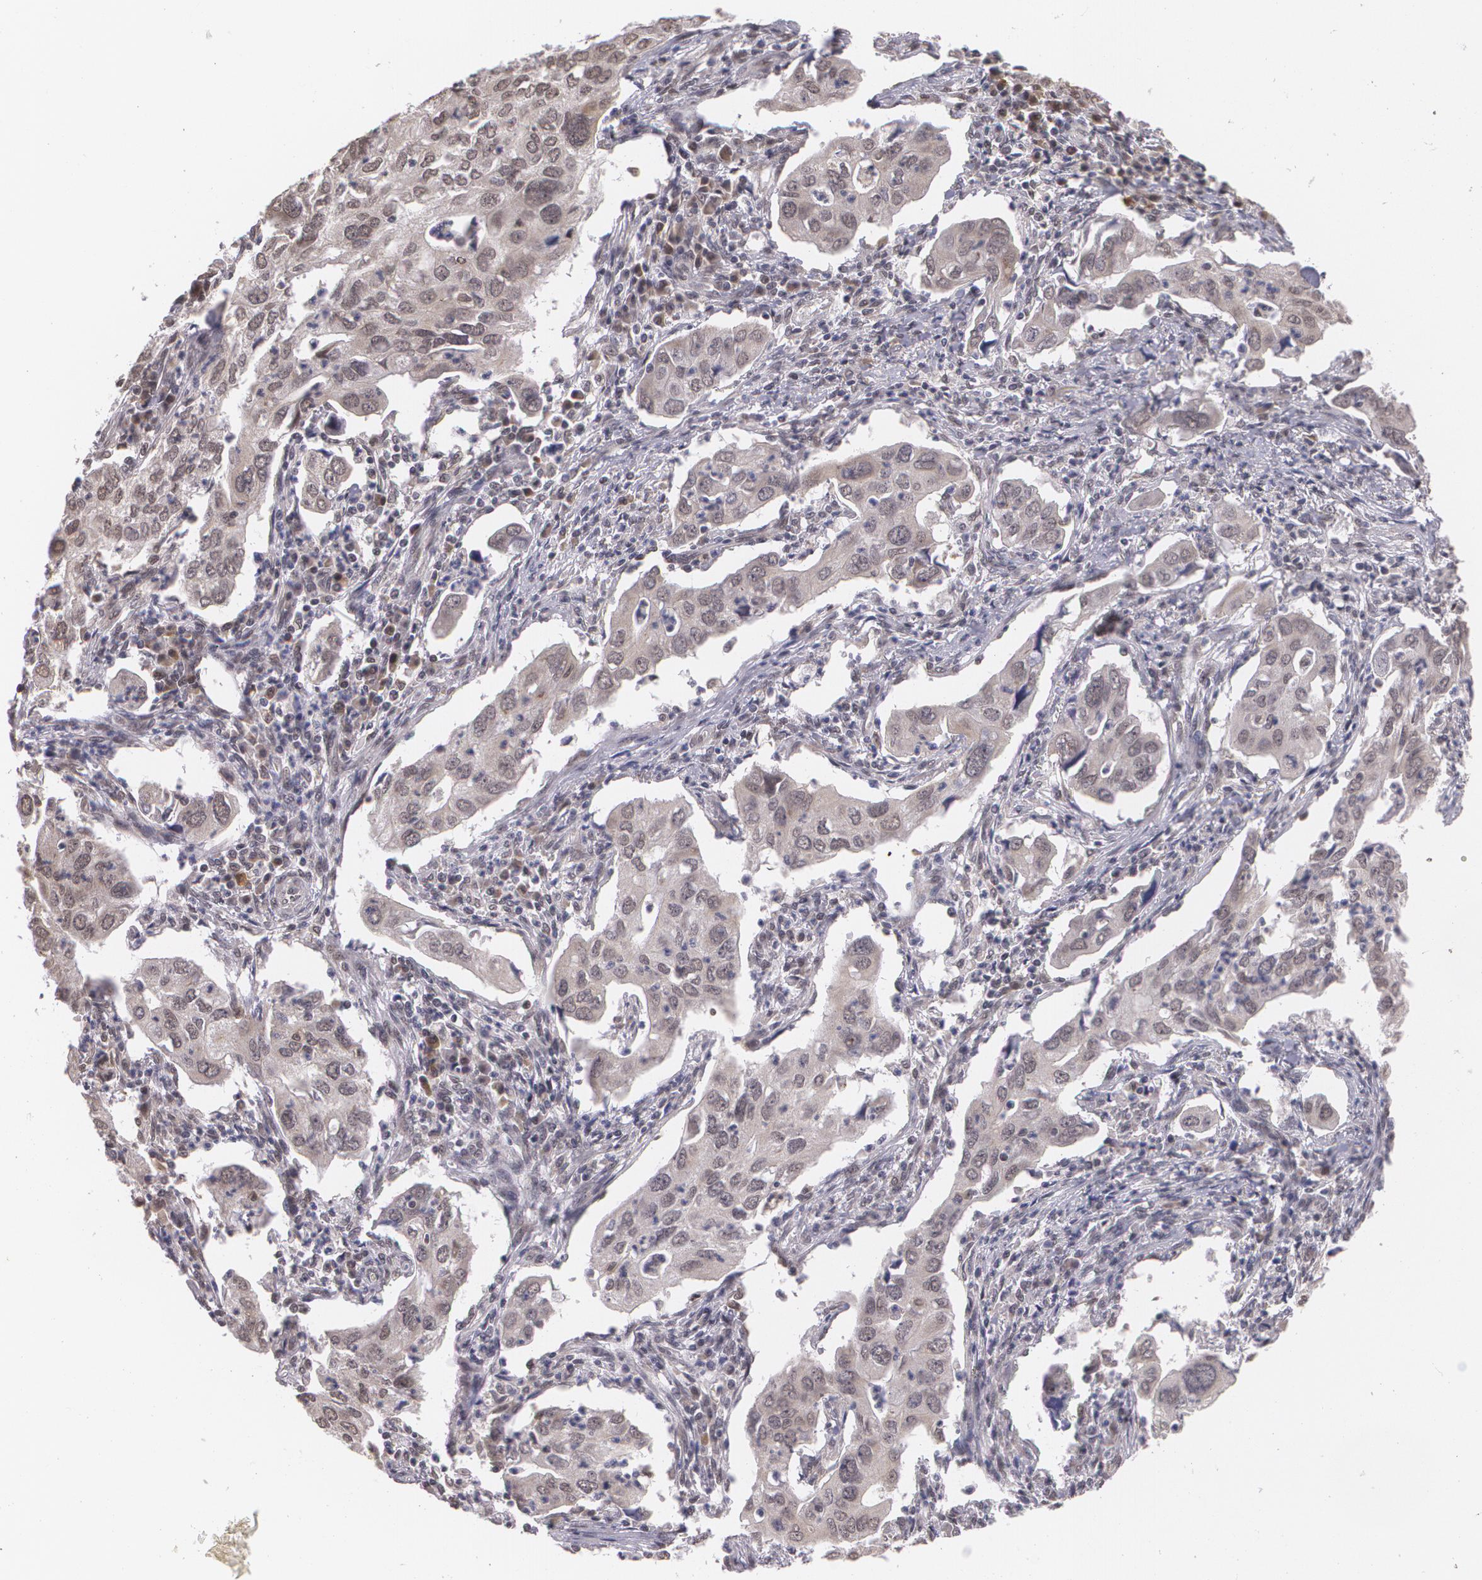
{"staining": {"intensity": "weak", "quantity": "<25%", "location": "cytoplasmic/membranous,nuclear"}, "tissue": "lung cancer", "cell_type": "Tumor cells", "image_type": "cancer", "snomed": [{"axis": "morphology", "description": "Adenocarcinoma, NOS"}, {"axis": "topography", "description": "Lung"}], "caption": "This is an immunohistochemistry (IHC) micrograph of lung cancer (adenocarcinoma). There is no staining in tumor cells.", "gene": "ALX1", "patient": {"sex": "male", "age": 48}}